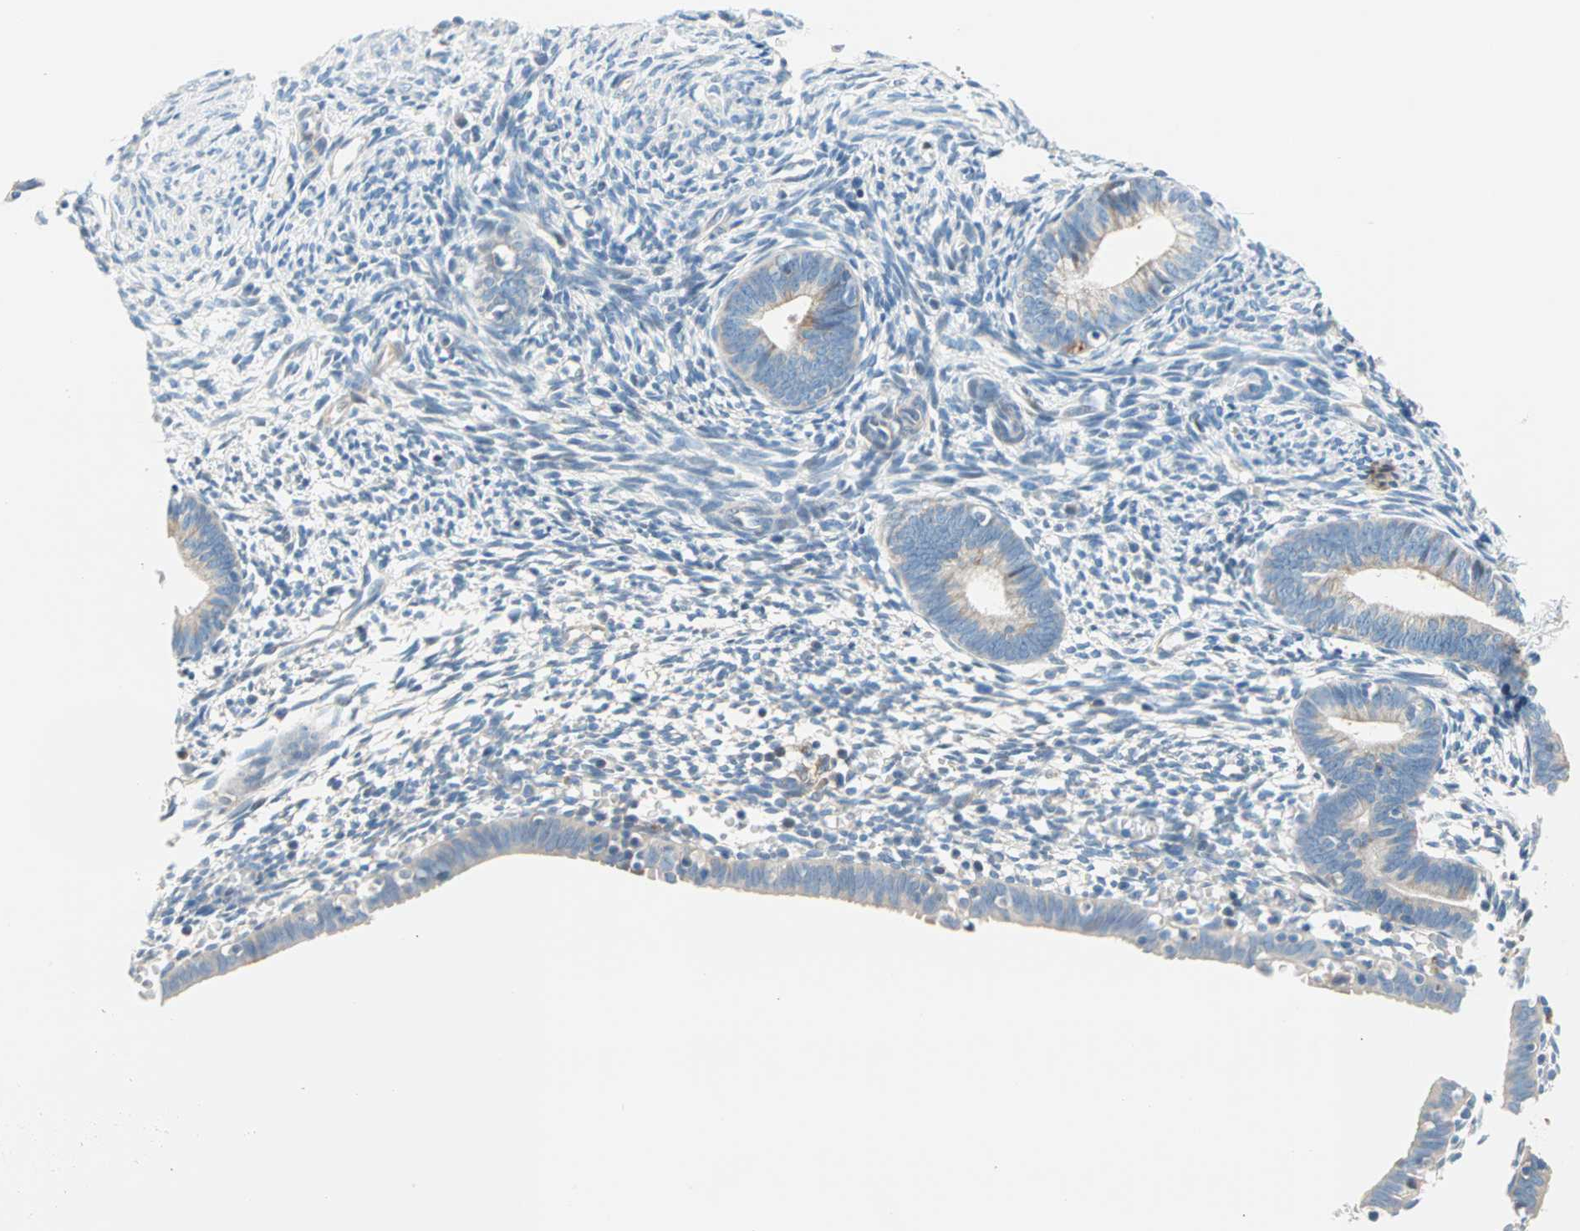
{"staining": {"intensity": "negative", "quantity": "none", "location": "none"}, "tissue": "endometrium", "cell_type": "Cells in endometrial stroma", "image_type": "normal", "snomed": [{"axis": "morphology", "description": "Normal tissue, NOS"}, {"axis": "morphology", "description": "Atrophy, NOS"}, {"axis": "topography", "description": "Uterus"}, {"axis": "topography", "description": "Endometrium"}], "caption": "Immunohistochemistry (IHC) histopathology image of normal endometrium: human endometrium stained with DAB (3,3'-diaminobenzidine) displays no significant protein expression in cells in endometrial stroma.", "gene": "TMEM163", "patient": {"sex": "female", "age": 68}}